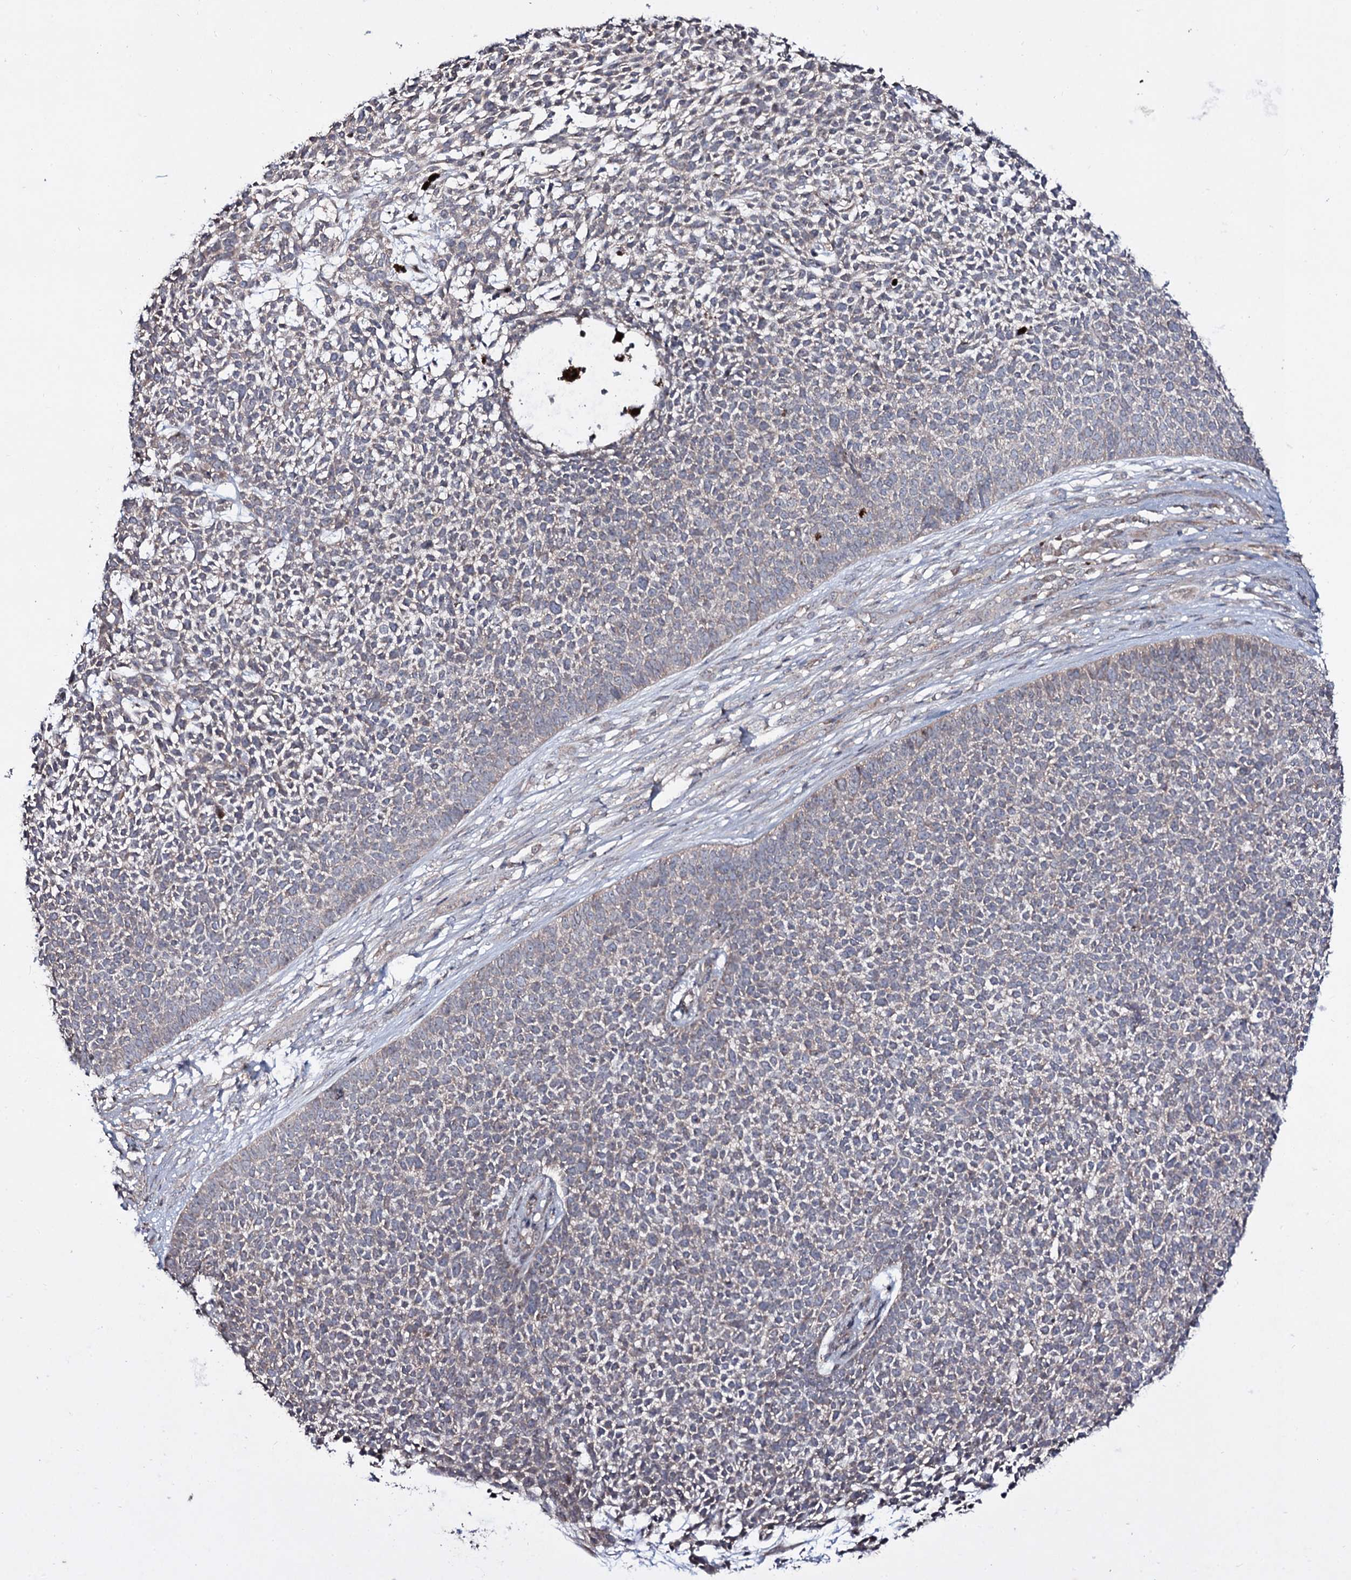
{"staining": {"intensity": "weak", "quantity": "25%-75%", "location": "cytoplasmic/membranous"}, "tissue": "skin cancer", "cell_type": "Tumor cells", "image_type": "cancer", "snomed": [{"axis": "morphology", "description": "Basal cell carcinoma"}, {"axis": "topography", "description": "Skin"}], "caption": "Human basal cell carcinoma (skin) stained with a protein marker exhibits weak staining in tumor cells.", "gene": "SNAP23", "patient": {"sex": "female", "age": 84}}